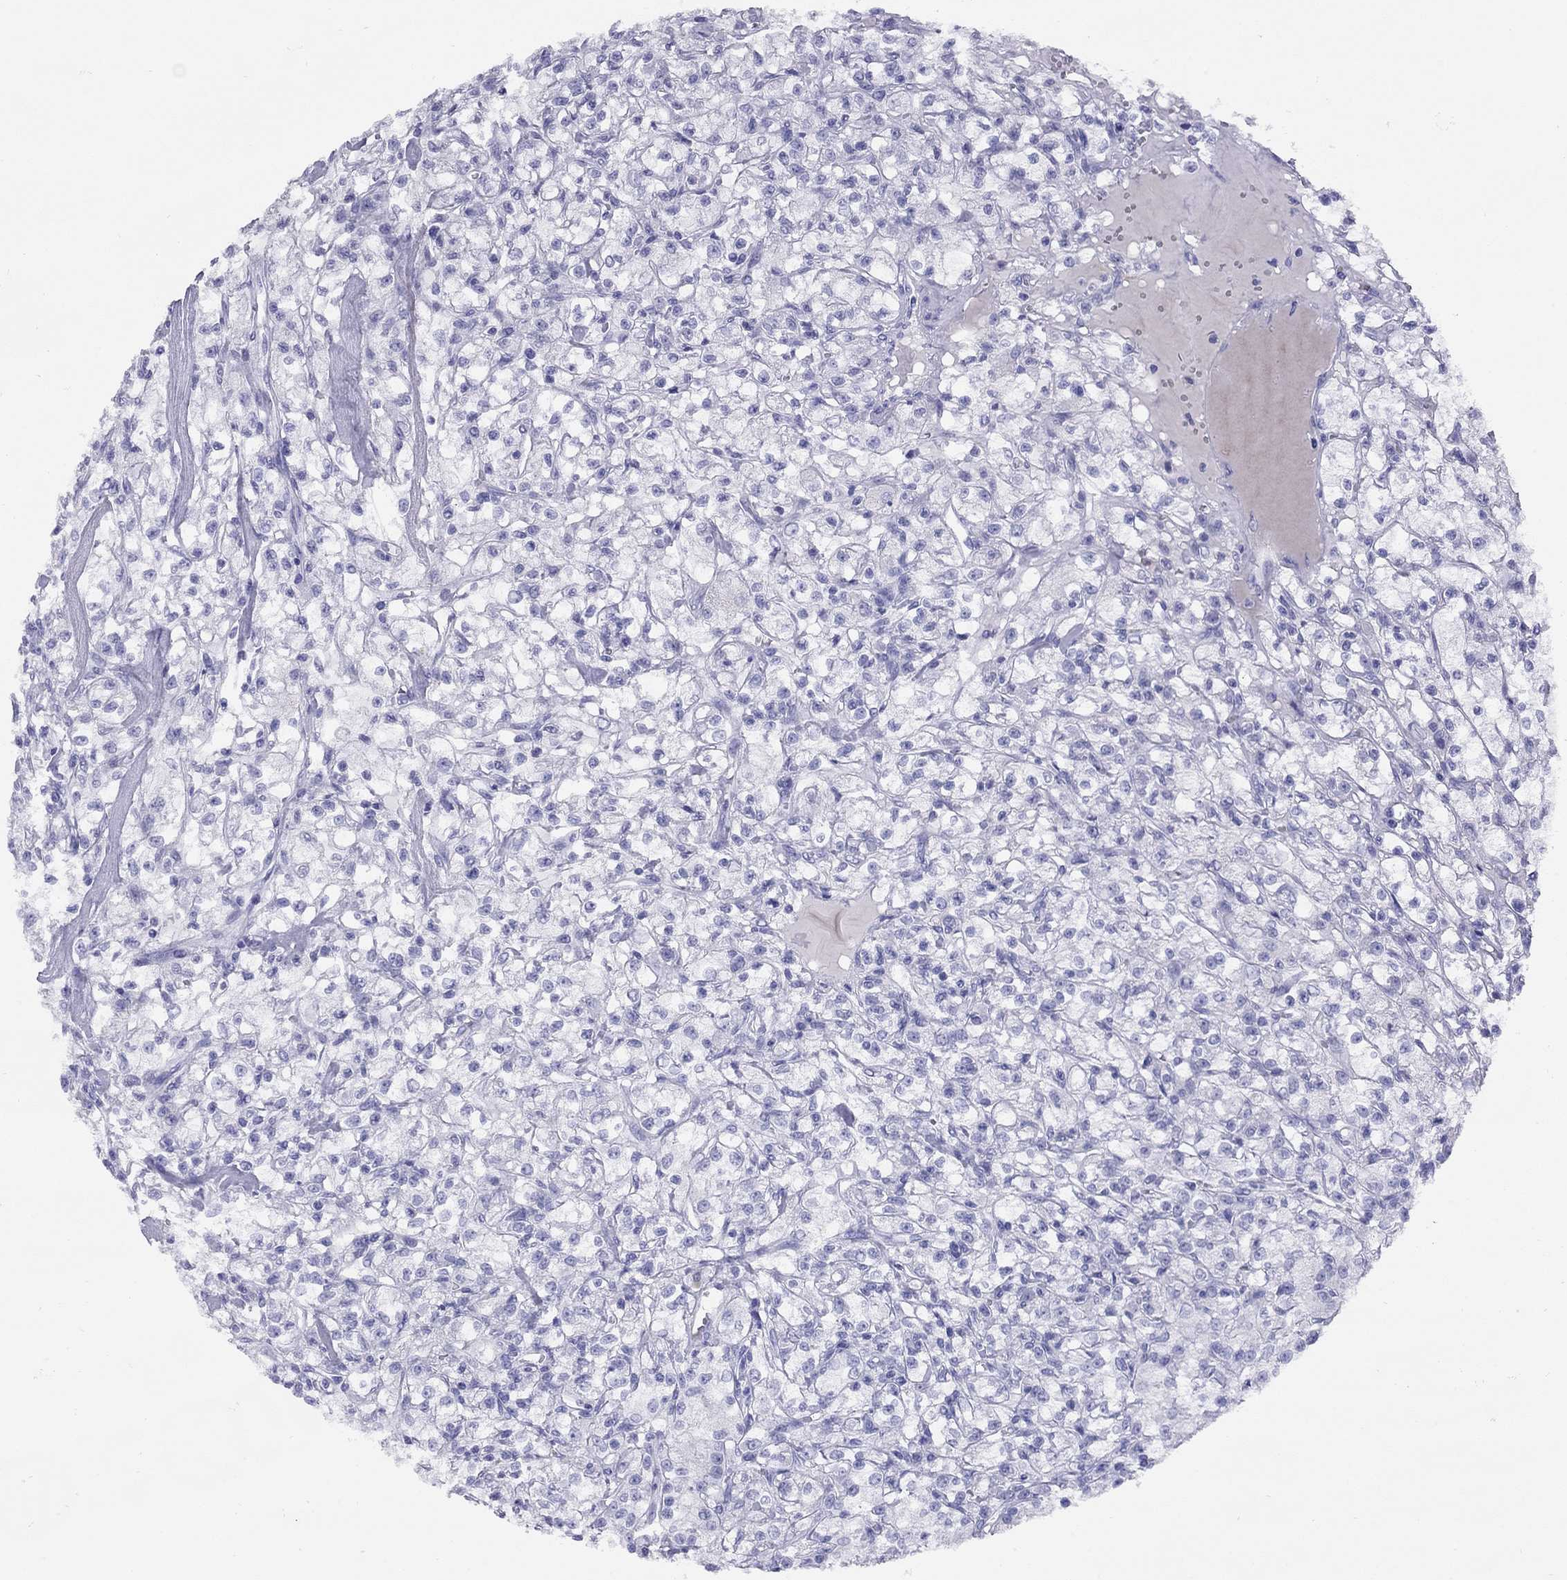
{"staining": {"intensity": "negative", "quantity": "none", "location": "none"}, "tissue": "renal cancer", "cell_type": "Tumor cells", "image_type": "cancer", "snomed": [{"axis": "morphology", "description": "Adenocarcinoma, NOS"}, {"axis": "topography", "description": "Kidney"}], "caption": "Tumor cells are negative for protein expression in human adenocarcinoma (renal).", "gene": "GRIA2", "patient": {"sex": "female", "age": 59}}